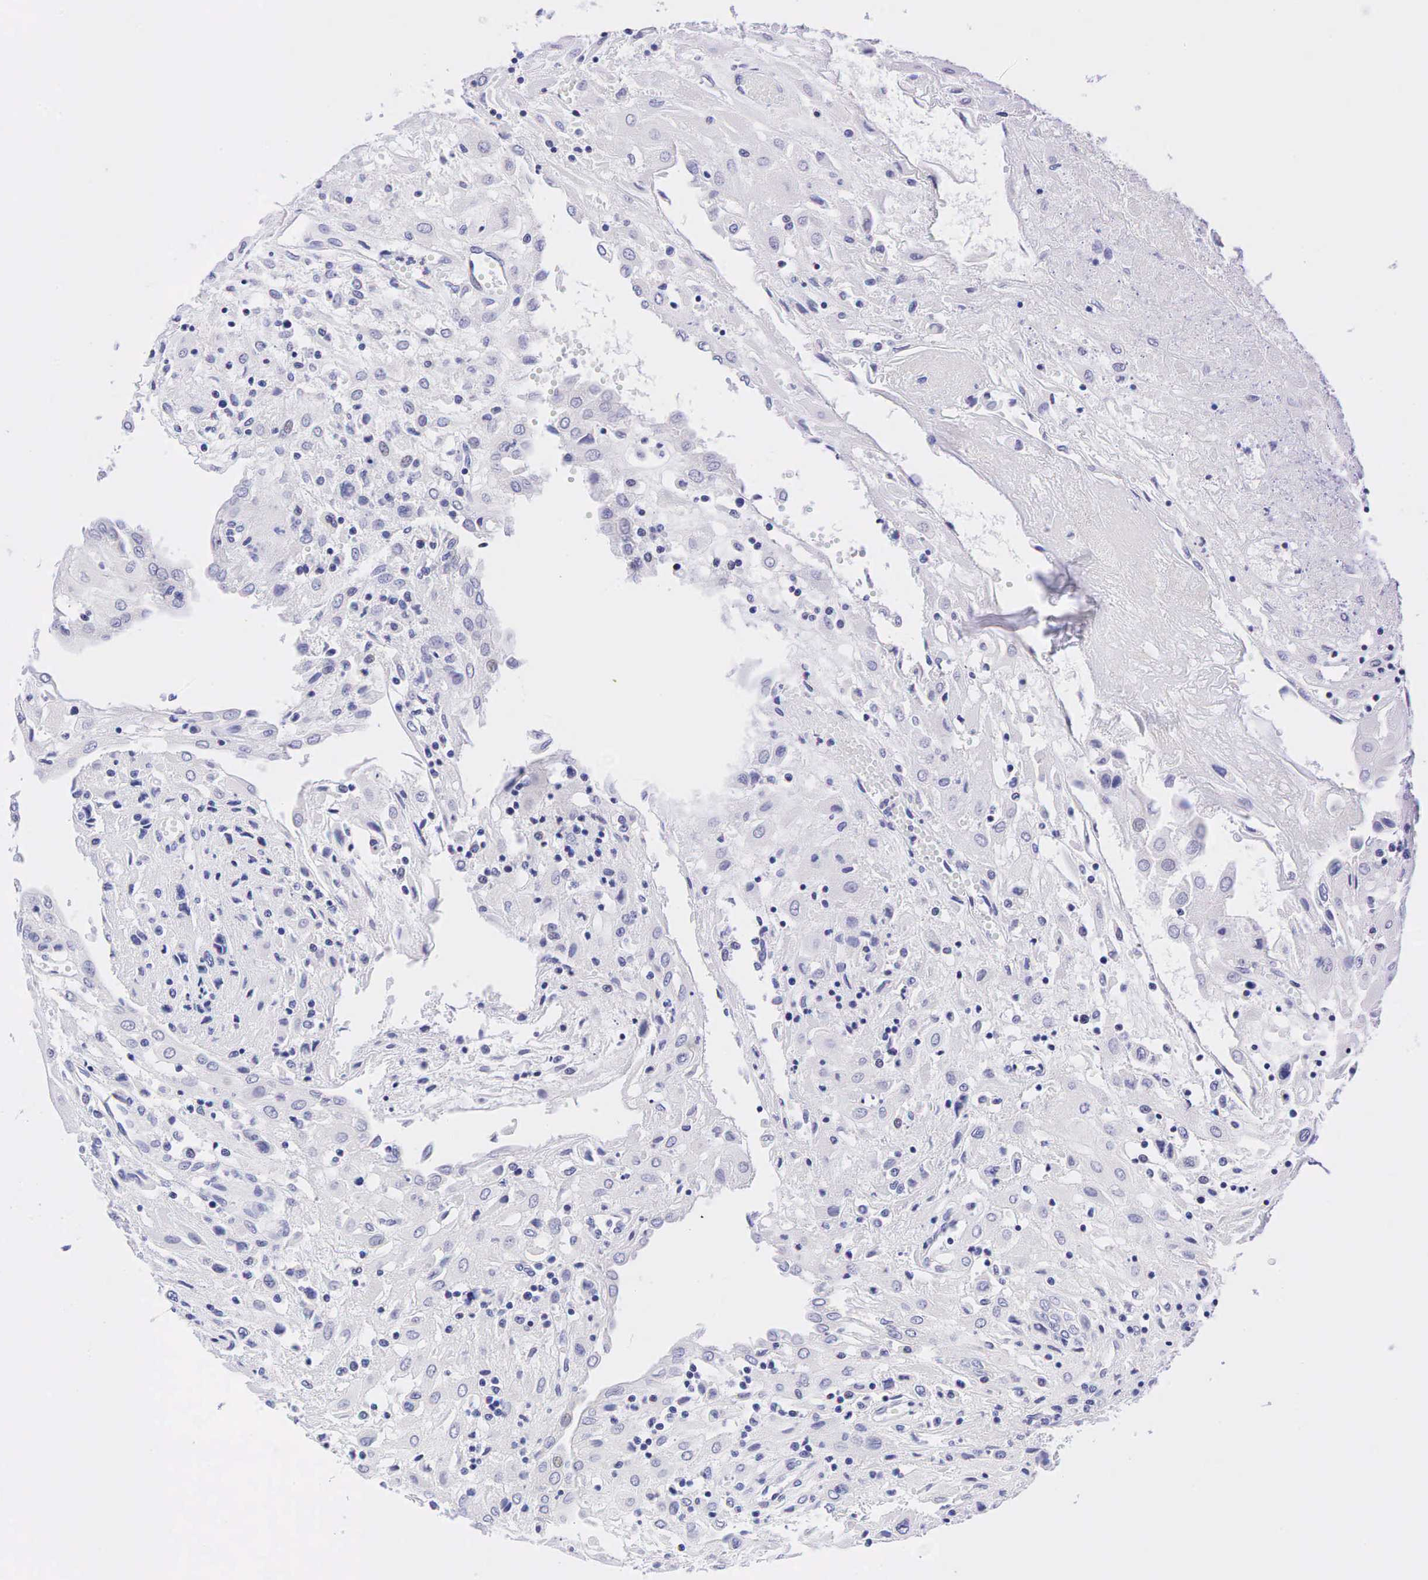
{"staining": {"intensity": "negative", "quantity": "none", "location": "none"}, "tissue": "placenta", "cell_type": "Decidual cells", "image_type": "normal", "snomed": [{"axis": "morphology", "description": "Normal tissue, NOS"}, {"axis": "topography", "description": "Placenta"}], "caption": "DAB immunohistochemical staining of unremarkable human placenta reveals no significant staining in decidual cells. Nuclei are stained in blue.", "gene": "AR", "patient": {"sex": "female", "age": 40}}